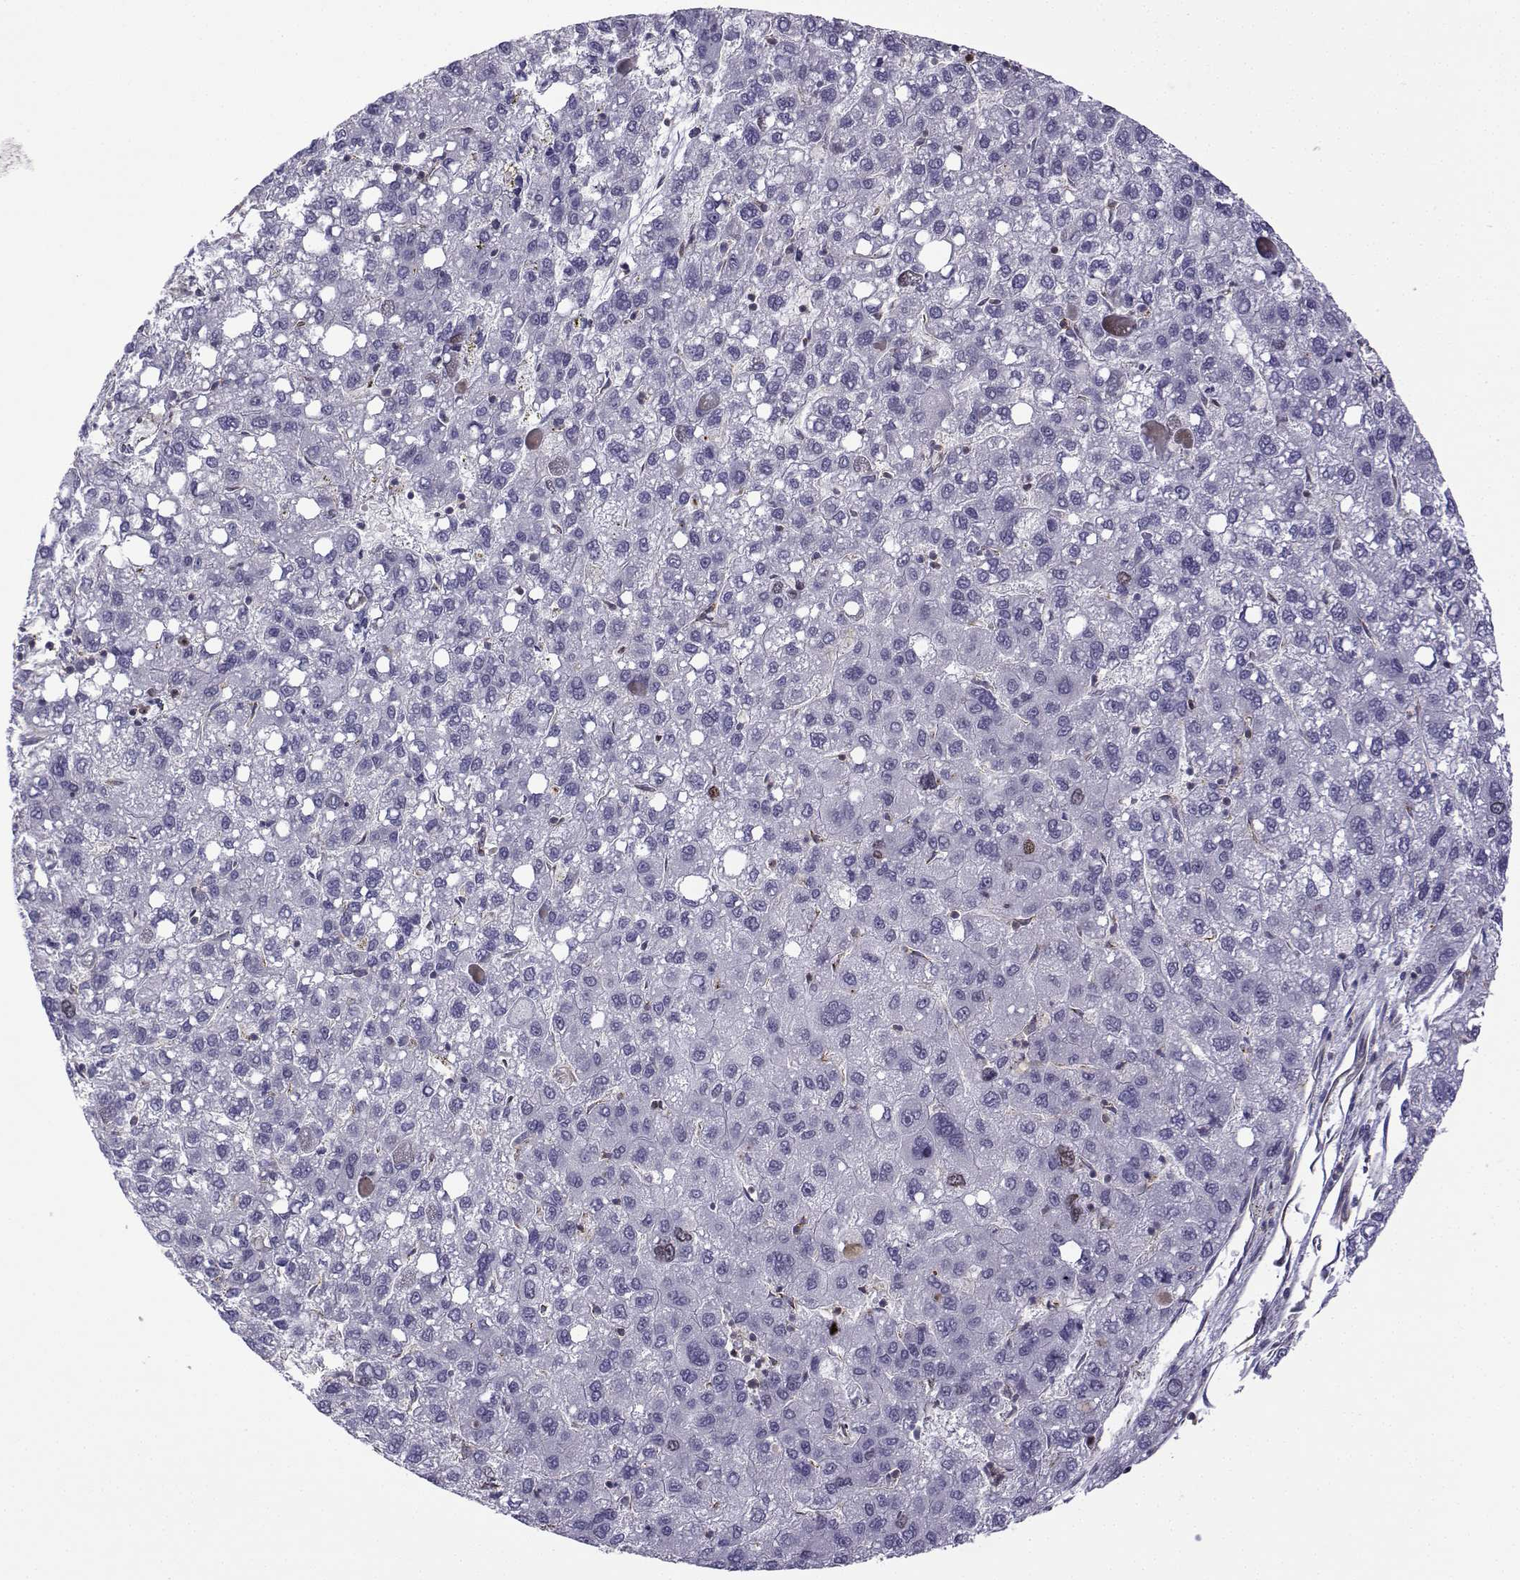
{"staining": {"intensity": "negative", "quantity": "none", "location": "none"}, "tissue": "liver cancer", "cell_type": "Tumor cells", "image_type": "cancer", "snomed": [{"axis": "morphology", "description": "Carcinoma, Hepatocellular, NOS"}, {"axis": "topography", "description": "Liver"}], "caption": "Immunohistochemical staining of hepatocellular carcinoma (liver) reveals no significant positivity in tumor cells.", "gene": "INCENP", "patient": {"sex": "female", "age": 82}}